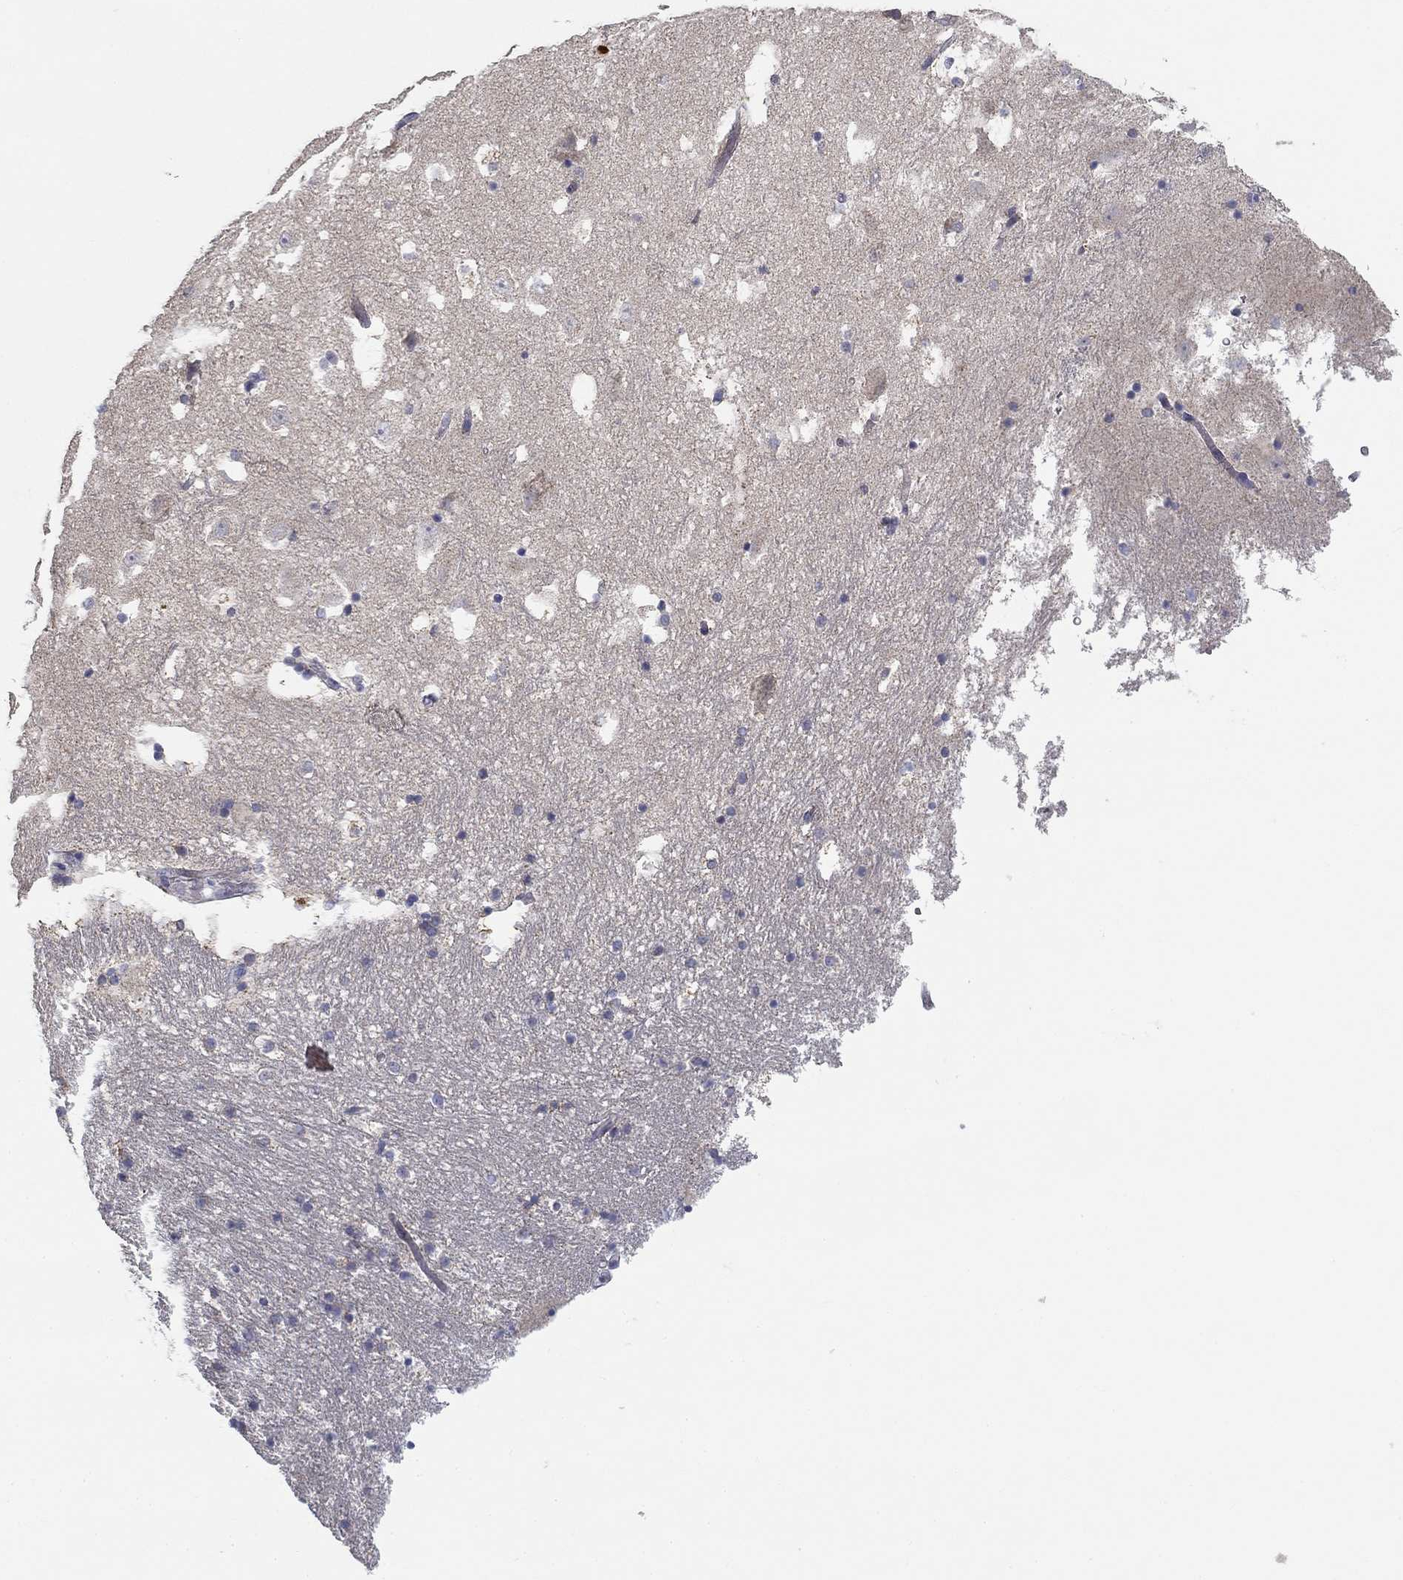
{"staining": {"intensity": "negative", "quantity": "none", "location": "none"}, "tissue": "hippocampus", "cell_type": "Glial cells", "image_type": "normal", "snomed": [{"axis": "morphology", "description": "Normal tissue, NOS"}, {"axis": "topography", "description": "Hippocampus"}], "caption": "A high-resolution micrograph shows immunohistochemistry (IHC) staining of benign hippocampus, which shows no significant positivity in glial cells.", "gene": "SLC2A9", "patient": {"sex": "male", "age": 51}}